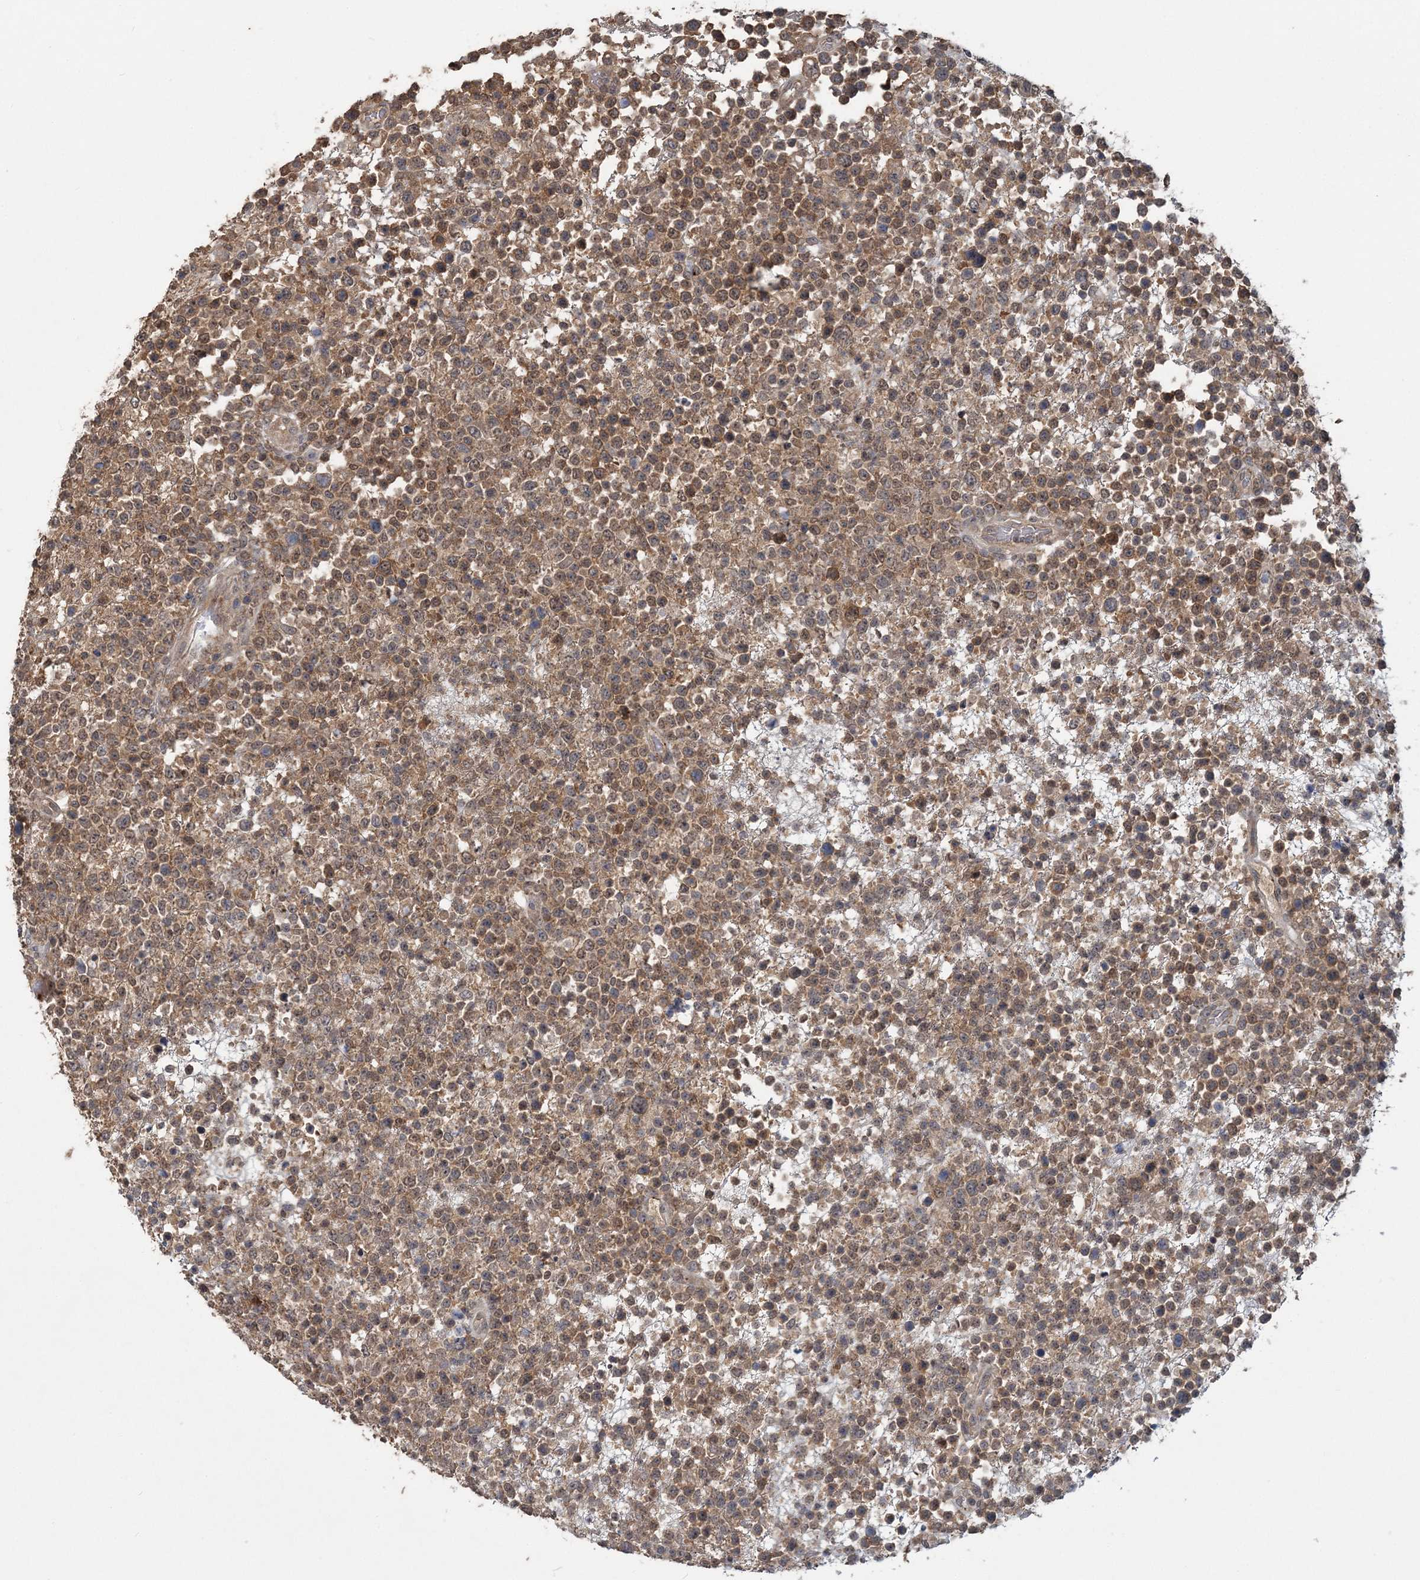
{"staining": {"intensity": "moderate", "quantity": ">75%", "location": "cytoplasmic/membranous,nuclear"}, "tissue": "lymphoma", "cell_type": "Tumor cells", "image_type": "cancer", "snomed": [{"axis": "morphology", "description": "Malignant lymphoma, non-Hodgkin's type, High grade"}, {"axis": "topography", "description": "Colon"}], "caption": "Immunohistochemical staining of lymphoma reveals medium levels of moderate cytoplasmic/membranous and nuclear positivity in about >75% of tumor cells.", "gene": "RNF25", "patient": {"sex": "female", "age": 53}}